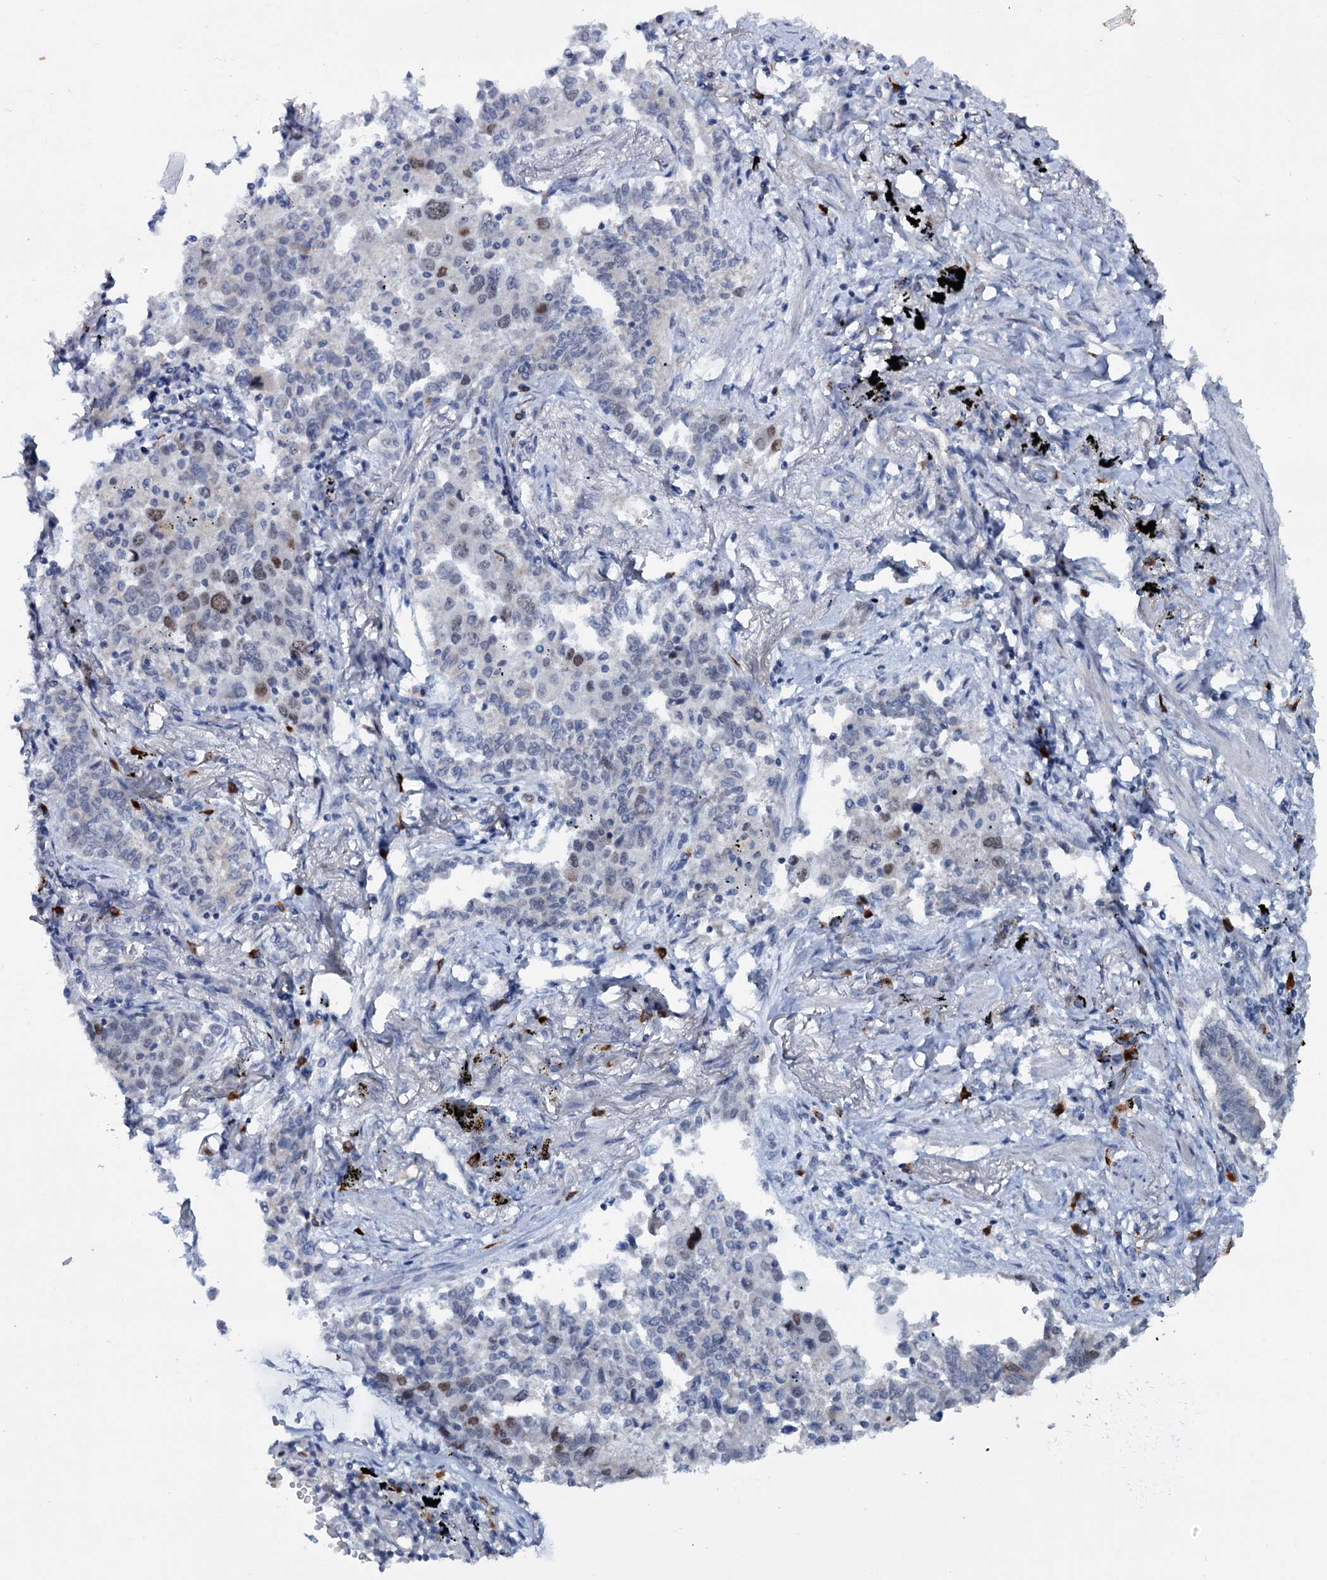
{"staining": {"intensity": "weak", "quantity": "<25%", "location": "nuclear"}, "tissue": "lung cancer", "cell_type": "Tumor cells", "image_type": "cancer", "snomed": [{"axis": "morphology", "description": "Adenocarcinoma, NOS"}, {"axis": "topography", "description": "Lung"}], "caption": "High magnification brightfield microscopy of lung cancer stained with DAB (brown) and counterstained with hematoxylin (blue): tumor cells show no significant expression.", "gene": "FAM111B", "patient": {"sex": "male", "age": 67}}